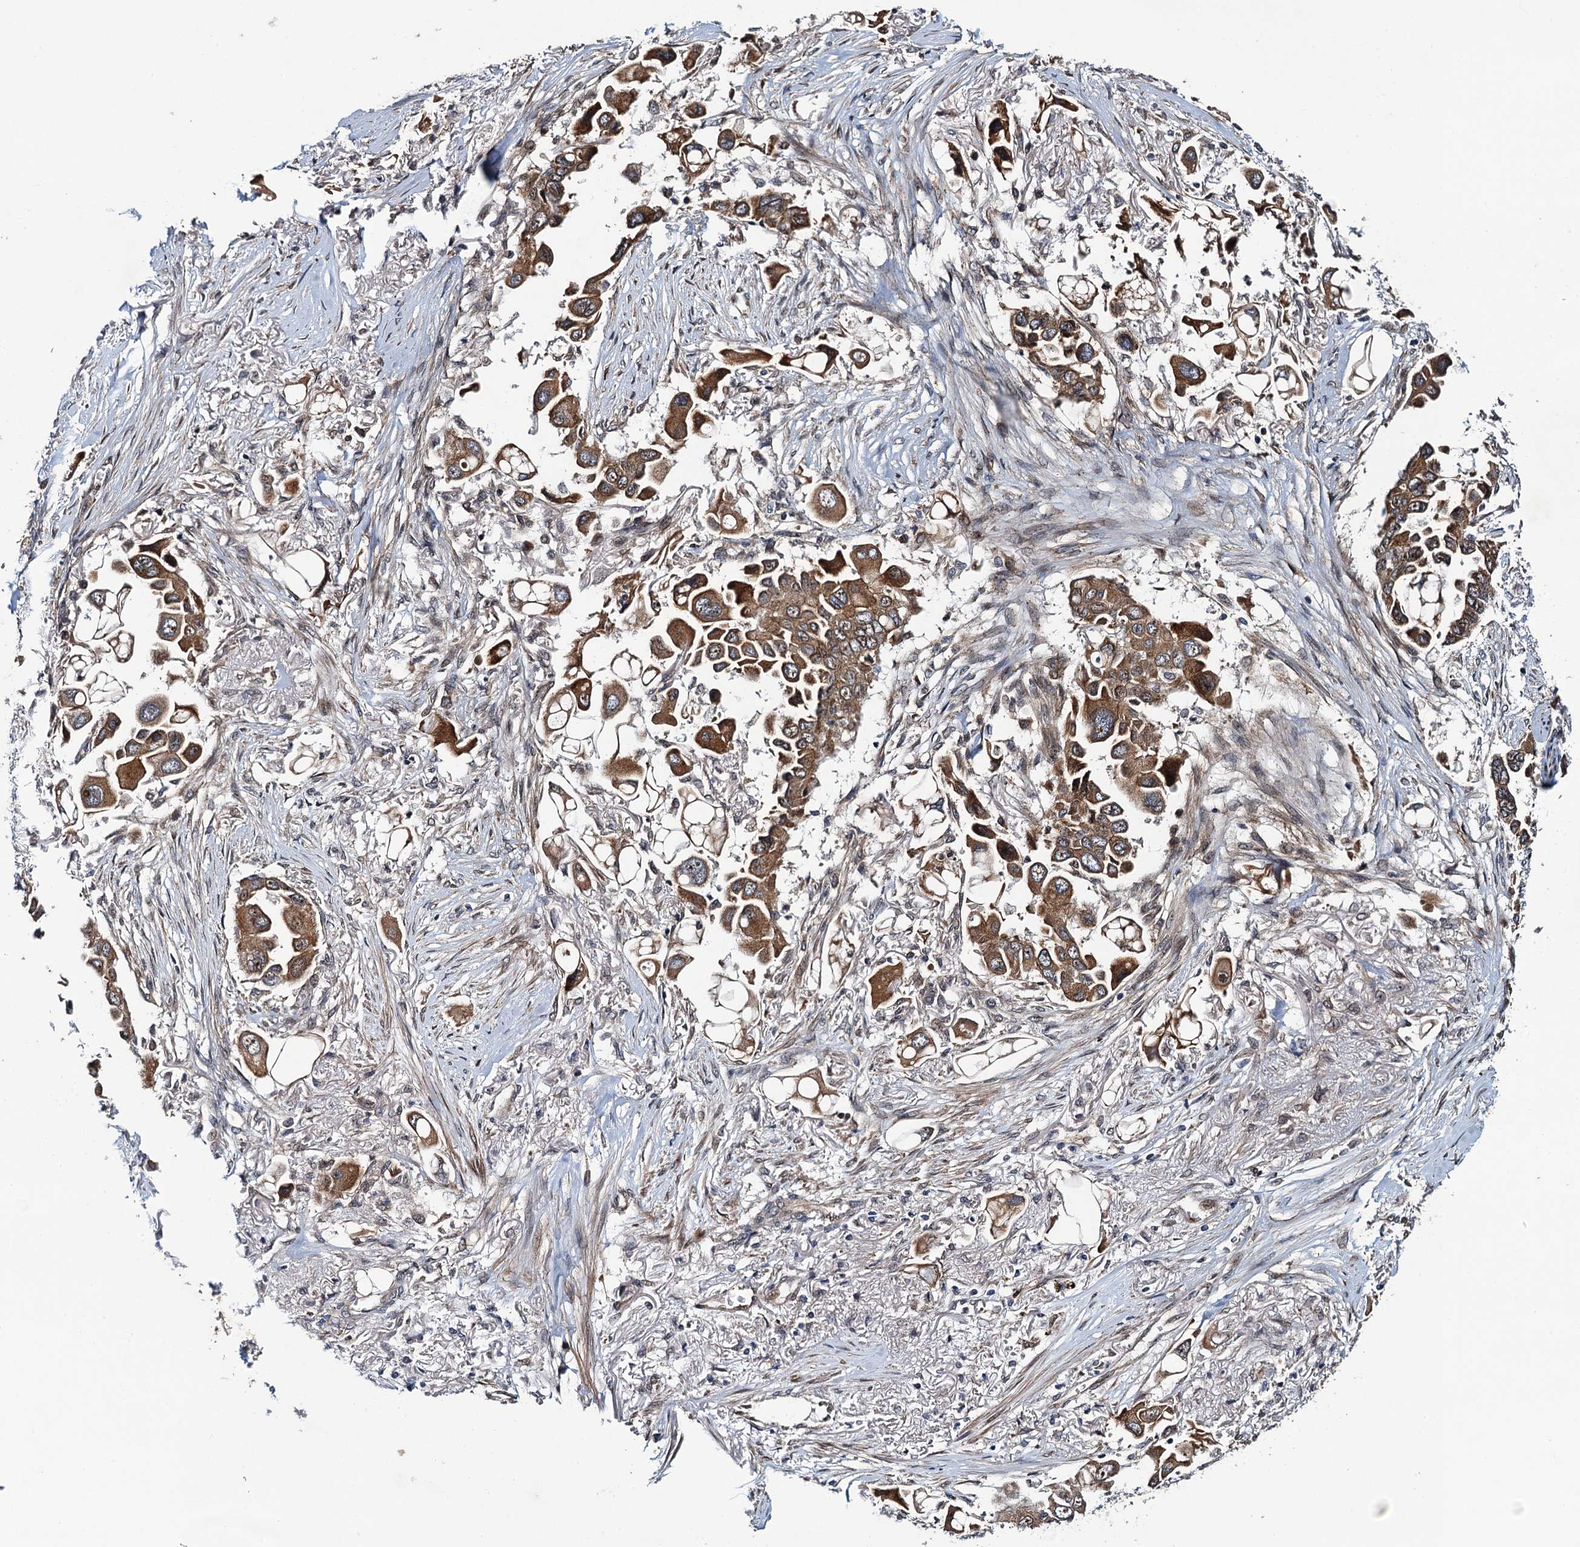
{"staining": {"intensity": "strong", "quantity": ">75%", "location": "cytoplasmic/membranous"}, "tissue": "lung cancer", "cell_type": "Tumor cells", "image_type": "cancer", "snomed": [{"axis": "morphology", "description": "Adenocarcinoma, NOS"}, {"axis": "topography", "description": "Lung"}], "caption": "DAB immunohistochemical staining of lung adenocarcinoma exhibits strong cytoplasmic/membranous protein positivity in about >75% of tumor cells.", "gene": "EVX2", "patient": {"sex": "female", "age": 76}}